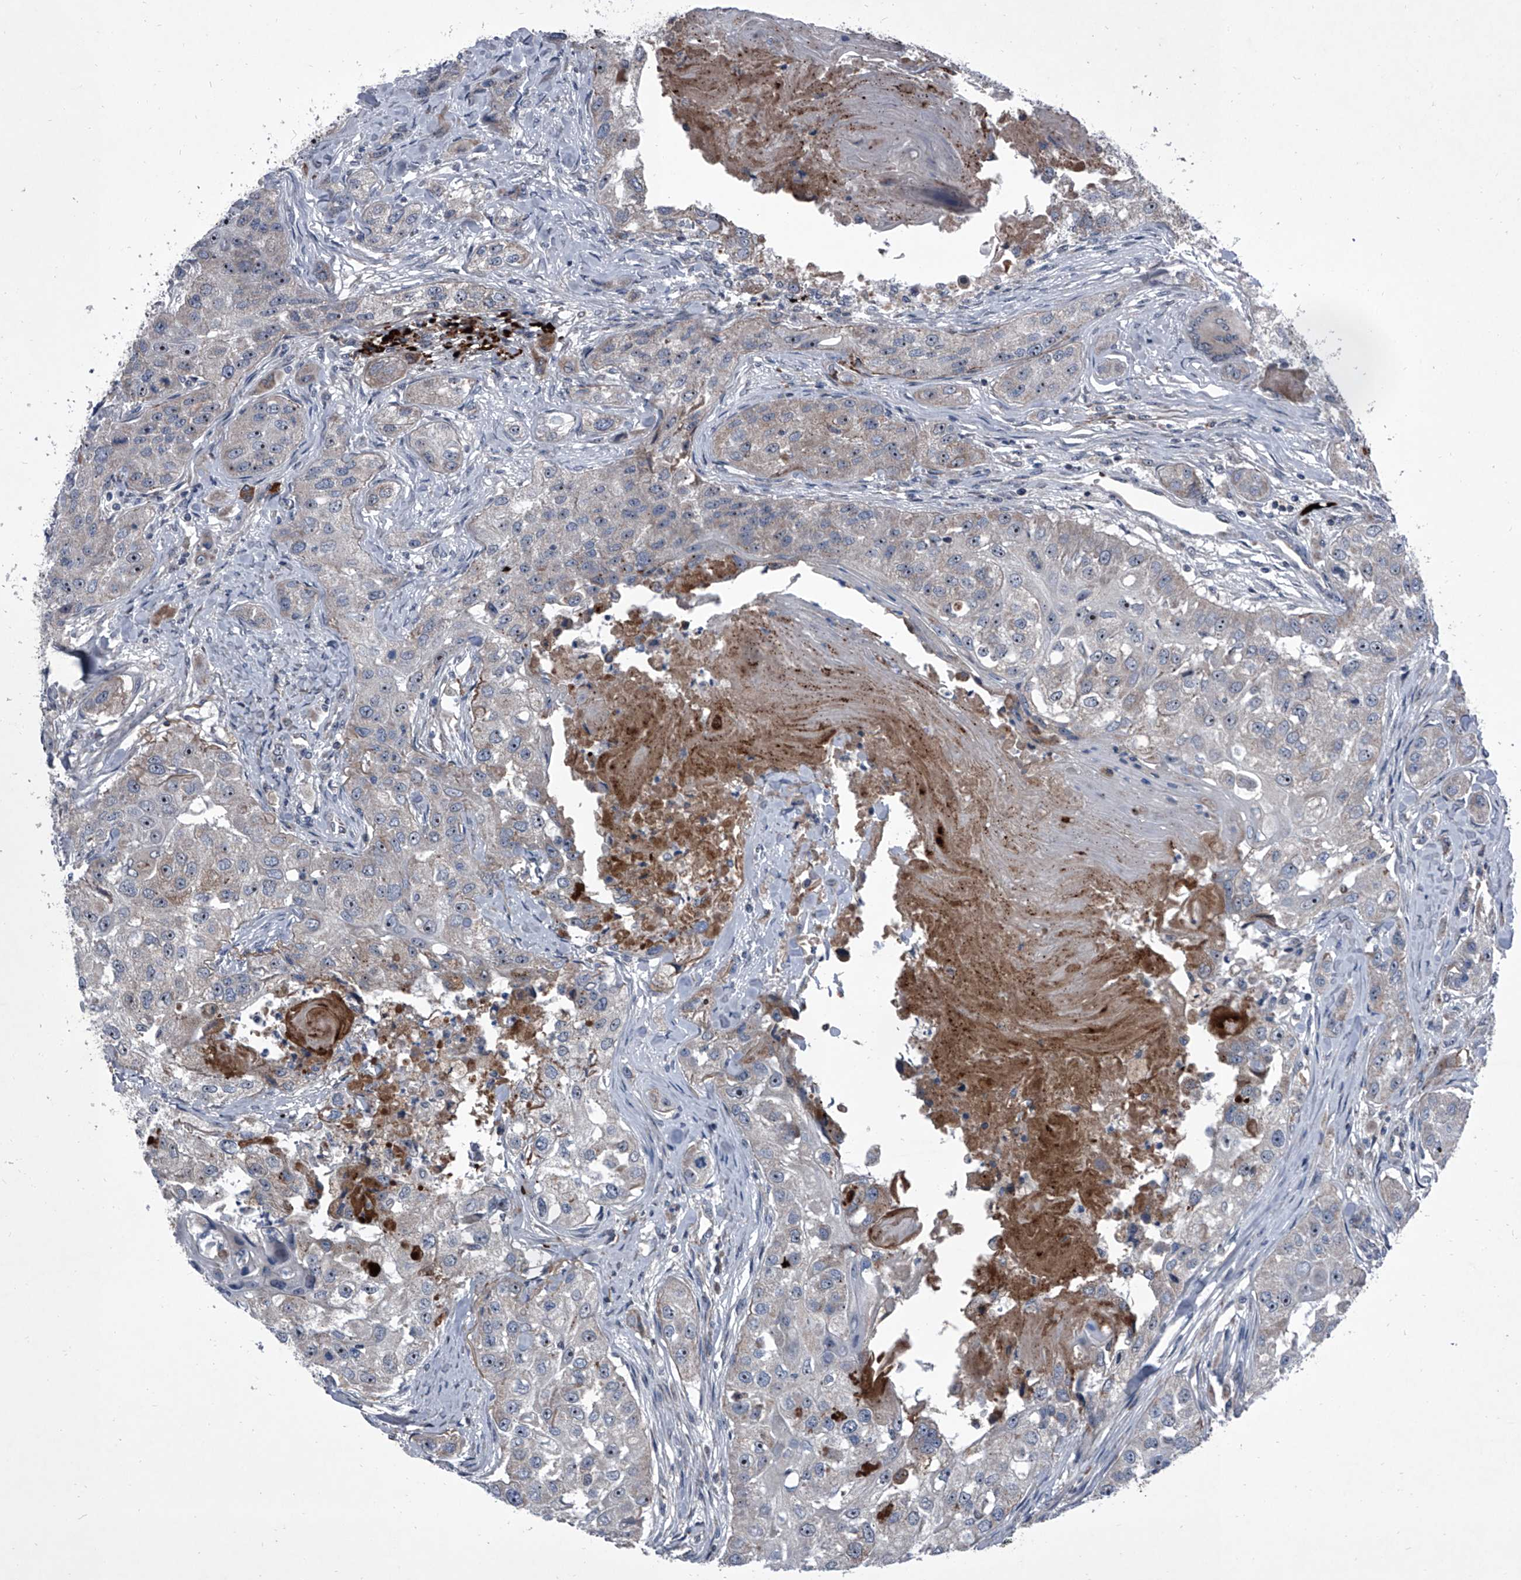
{"staining": {"intensity": "moderate", "quantity": "<25%", "location": "nuclear"}, "tissue": "head and neck cancer", "cell_type": "Tumor cells", "image_type": "cancer", "snomed": [{"axis": "morphology", "description": "Normal tissue, NOS"}, {"axis": "morphology", "description": "Squamous cell carcinoma, NOS"}, {"axis": "topography", "description": "Skeletal muscle"}, {"axis": "topography", "description": "Head-Neck"}], "caption": "This image demonstrates immunohistochemistry staining of human squamous cell carcinoma (head and neck), with low moderate nuclear positivity in approximately <25% of tumor cells.", "gene": "CEP85L", "patient": {"sex": "male", "age": 51}}